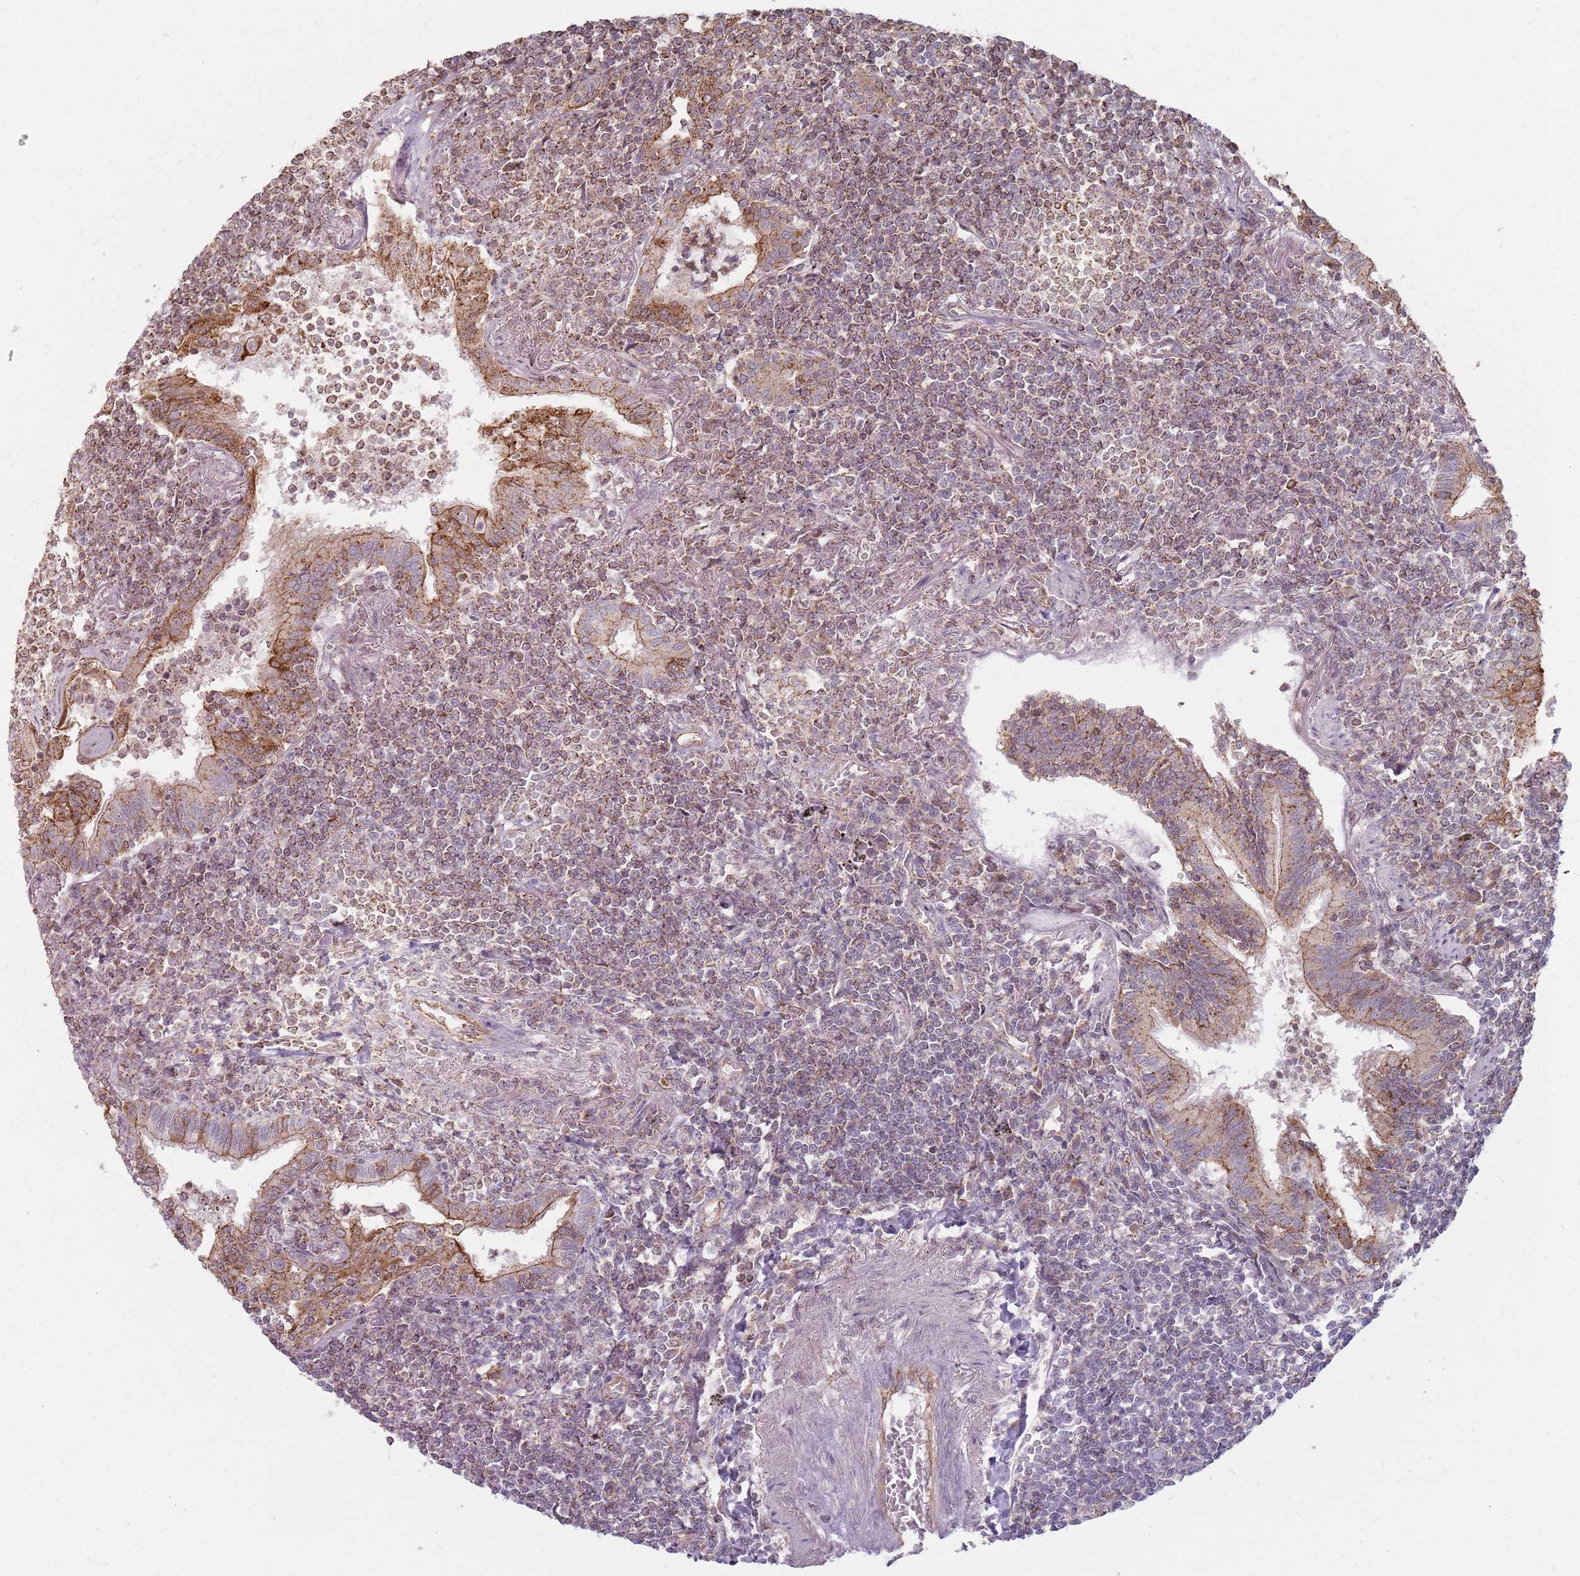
{"staining": {"intensity": "moderate", "quantity": "25%-75%", "location": "cytoplasmic/membranous"}, "tissue": "lymphoma", "cell_type": "Tumor cells", "image_type": "cancer", "snomed": [{"axis": "morphology", "description": "Malignant lymphoma, non-Hodgkin's type, Low grade"}, {"axis": "topography", "description": "Lung"}], "caption": "The histopathology image demonstrates immunohistochemical staining of malignant lymphoma, non-Hodgkin's type (low-grade). There is moderate cytoplasmic/membranous positivity is identified in about 25%-75% of tumor cells.", "gene": "KCNA5", "patient": {"sex": "female", "age": 71}}